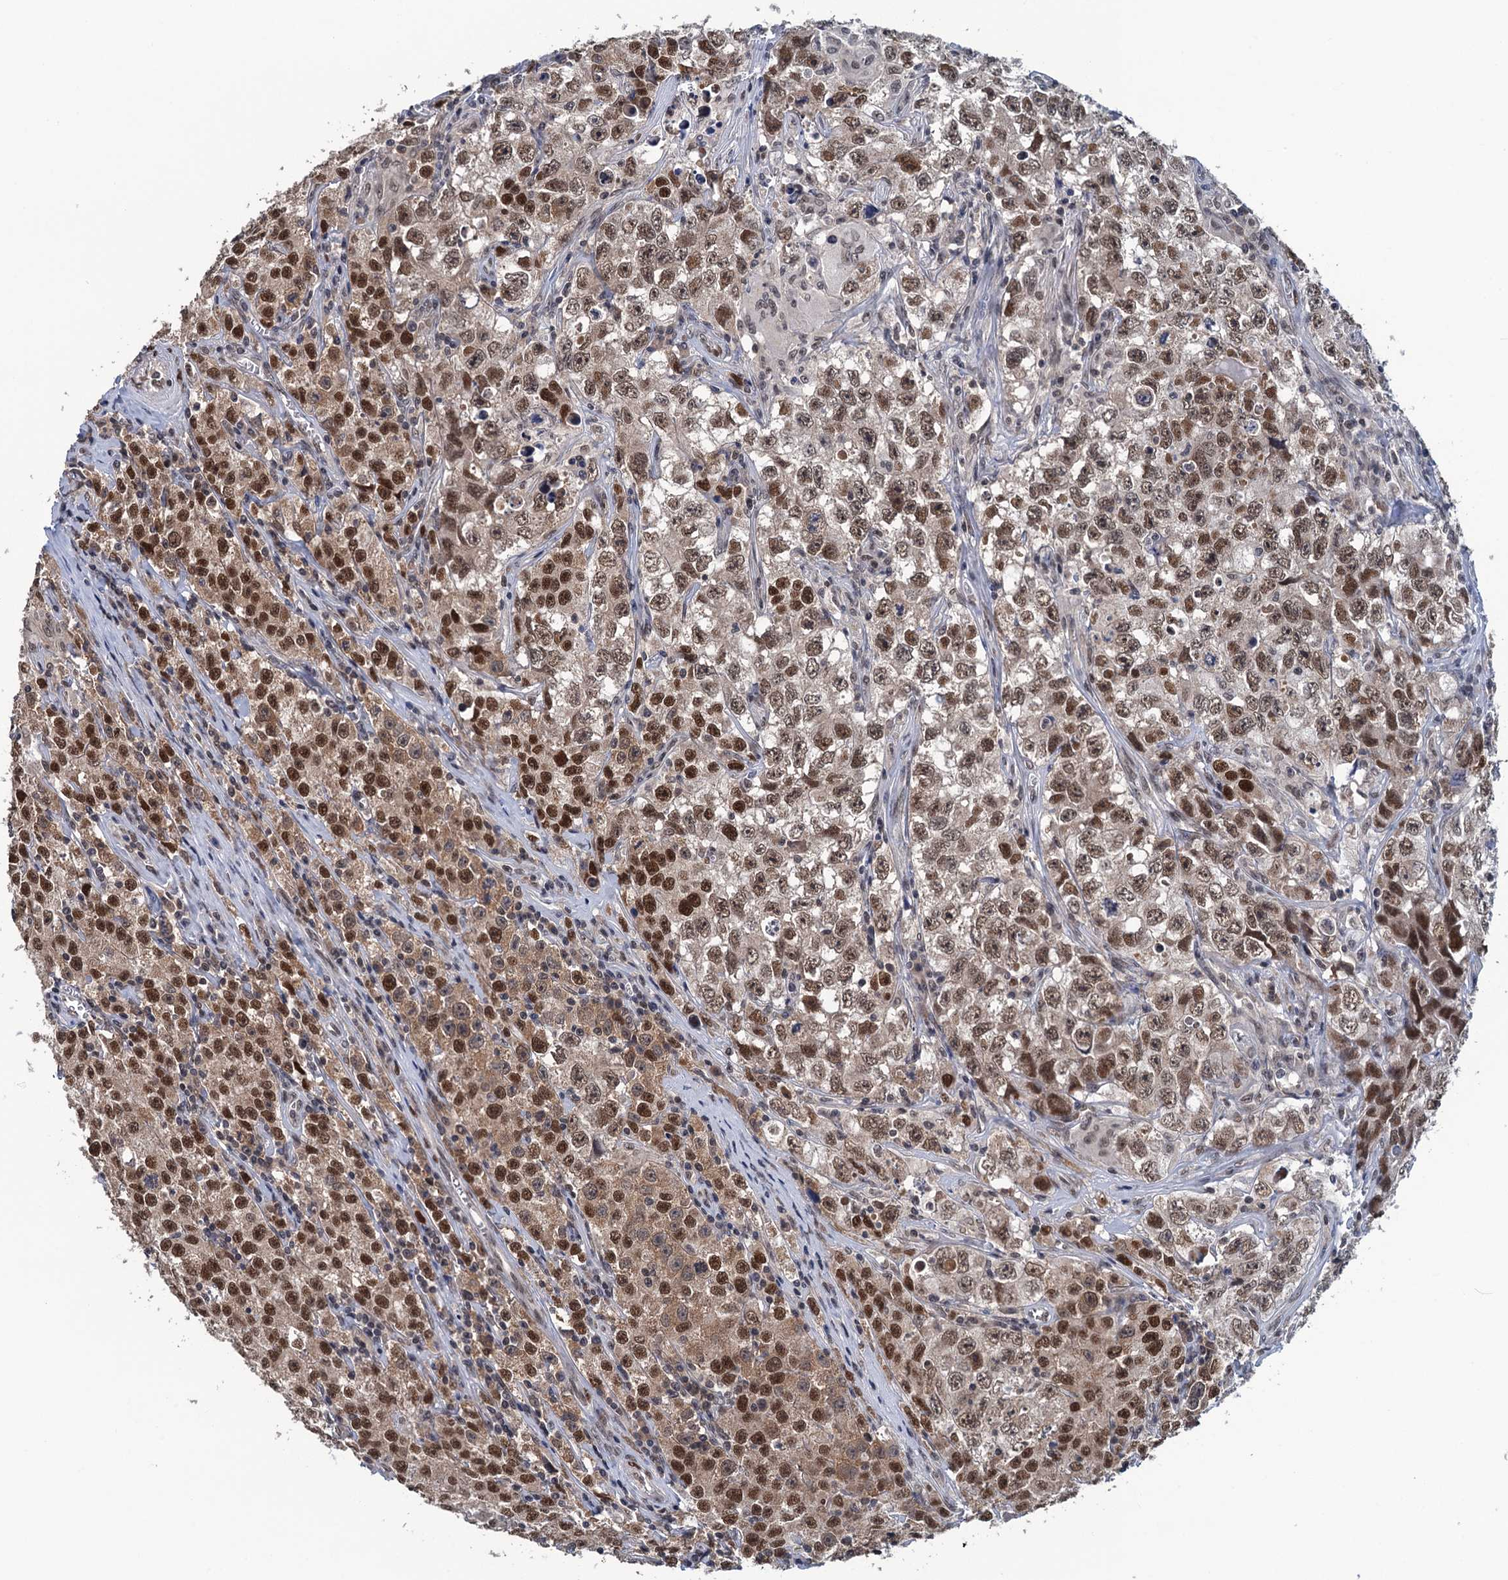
{"staining": {"intensity": "moderate", "quantity": ">75%", "location": "nuclear"}, "tissue": "testis cancer", "cell_type": "Tumor cells", "image_type": "cancer", "snomed": [{"axis": "morphology", "description": "Seminoma, NOS"}, {"axis": "morphology", "description": "Carcinoma, Embryonal, NOS"}, {"axis": "topography", "description": "Testis"}], "caption": "Testis cancer stained with DAB (3,3'-diaminobenzidine) IHC reveals medium levels of moderate nuclear expression in approximately >75% of tumor cells.", "gene": "SAE1", "patient": {"sex": "male", "age": 43}}